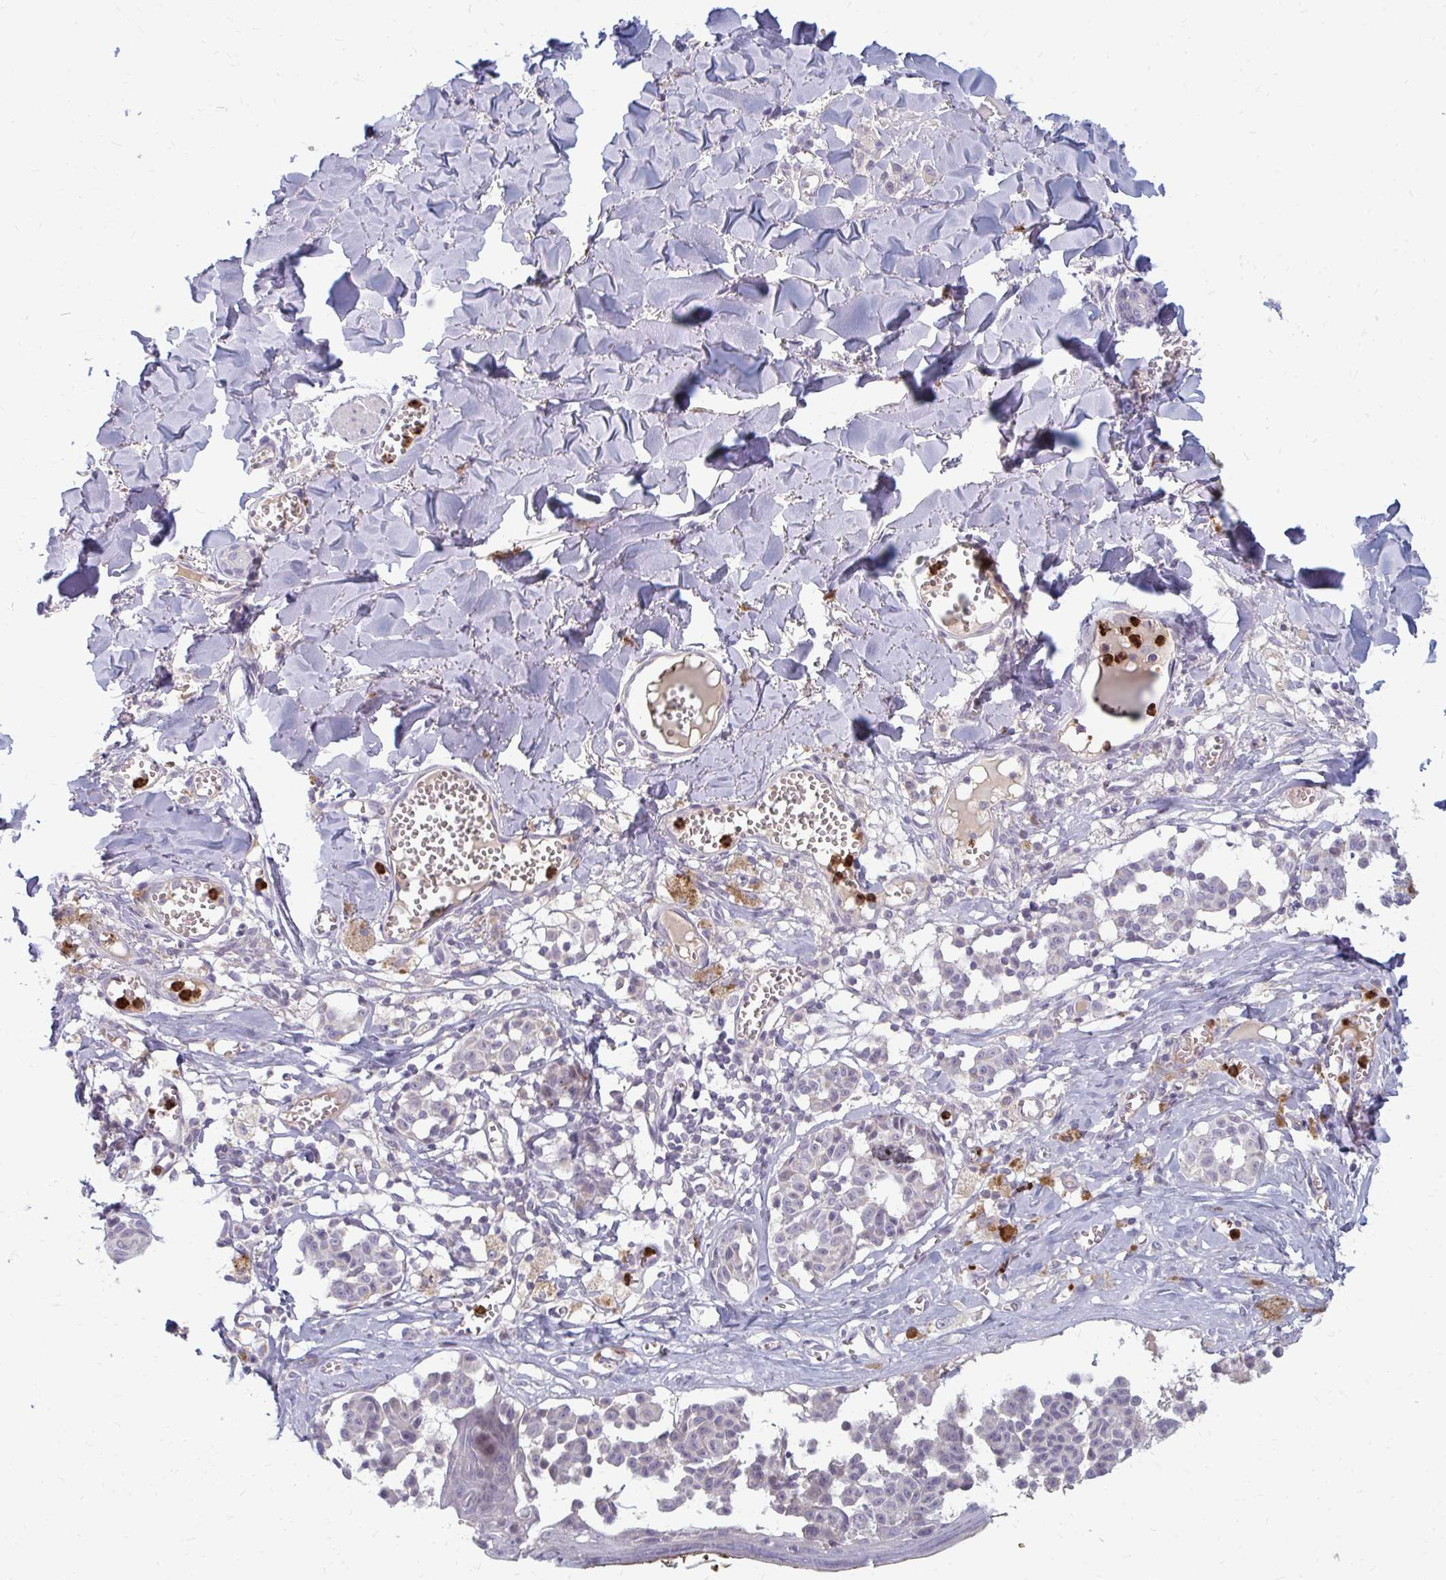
{"staining": {"intensity": "negative", "quantity": "none", "location": "none"}, "tissue": "melanoma", "cell_type": "Tumor cells", "image_type": "cancer", "snomed": [{"axis": "morphology", "description": "Malignant melanoma, NOS"}, {"axis": "topography", "description": "Skin"}], "caption": "Human malignant melanoma stained for a protein using IHC shows no positivity in tumor cells.", "gene": "RAB33A", "patient": {"sex": "female", "age": 43}}